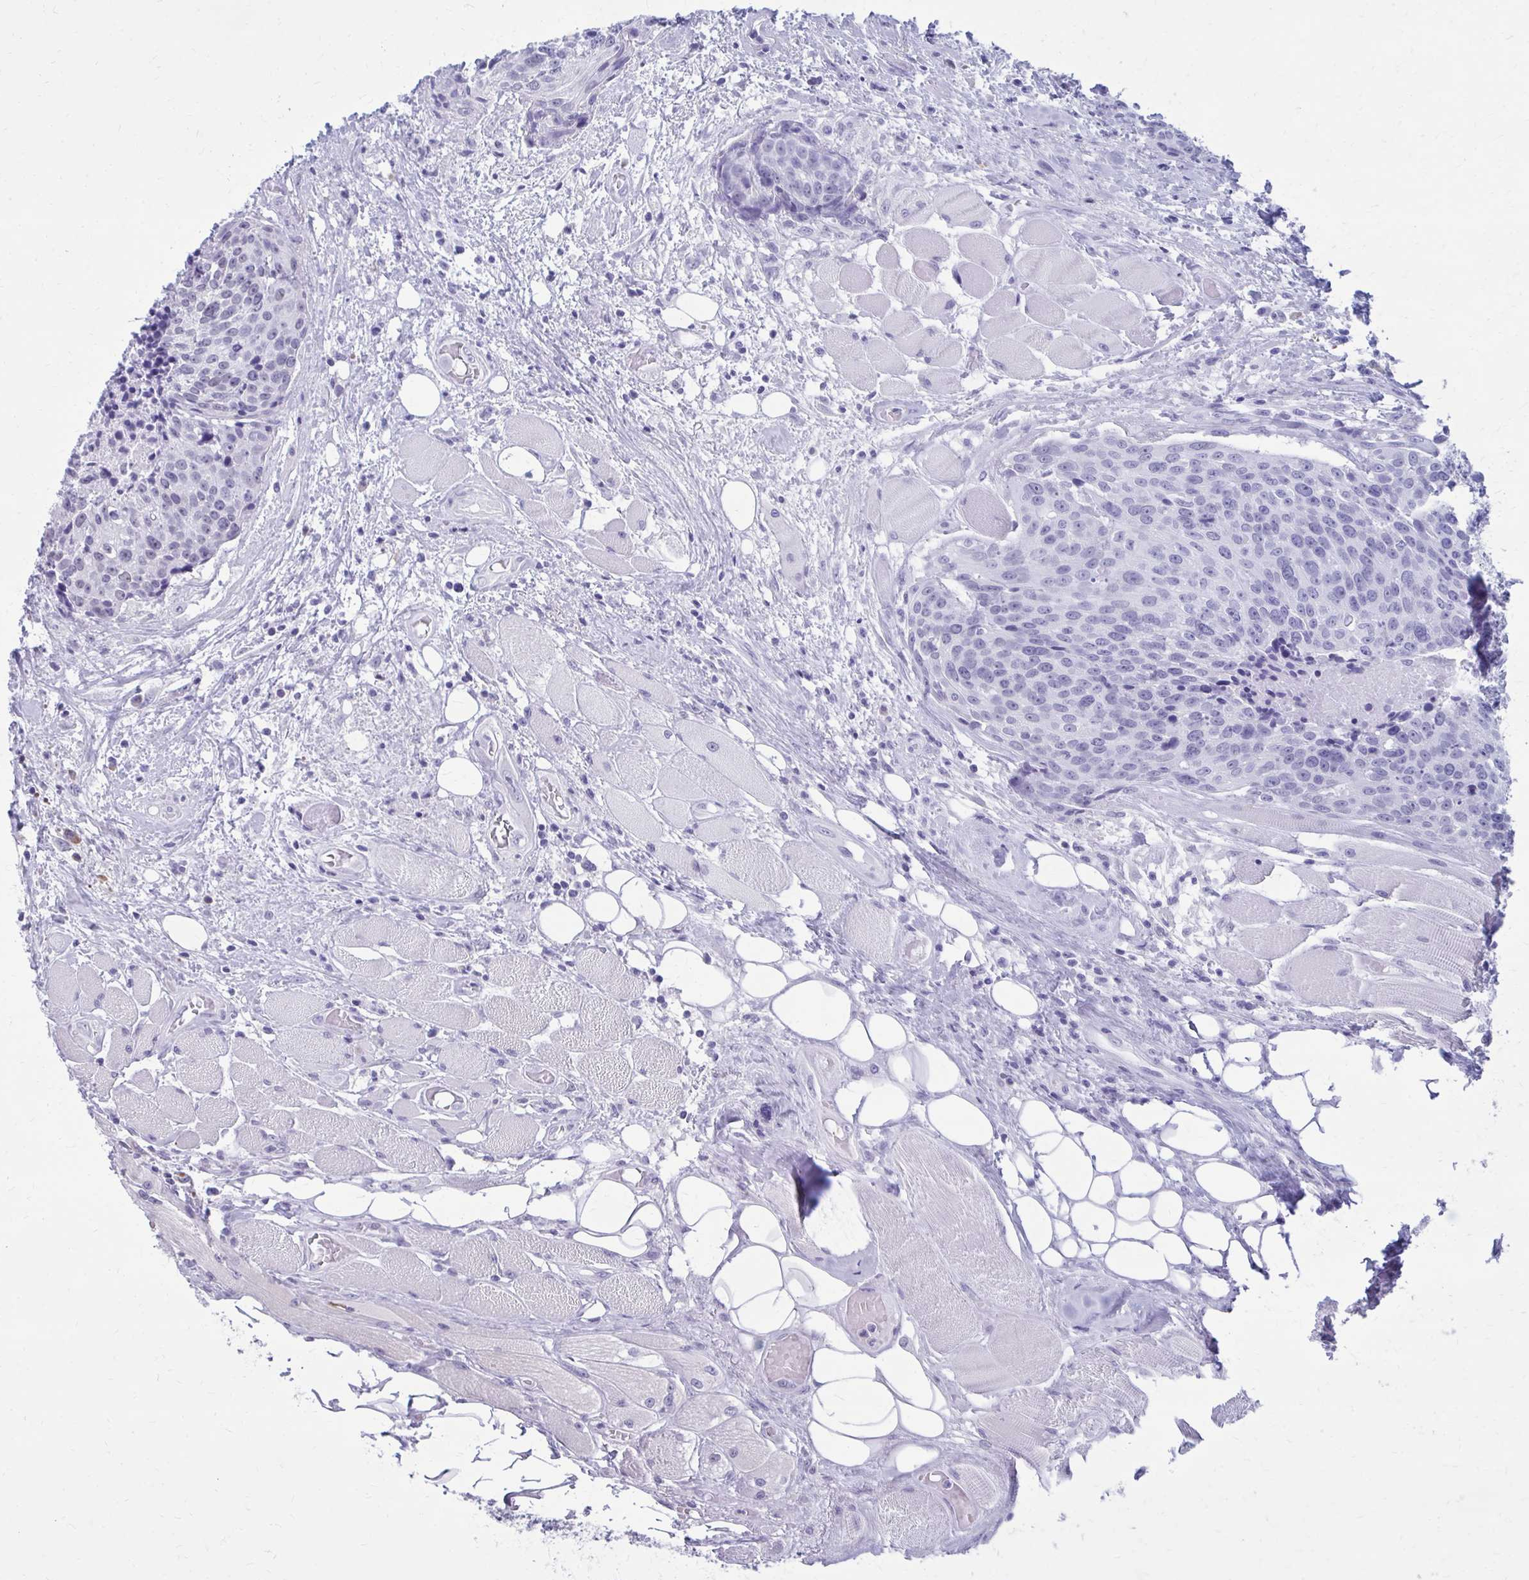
{"staining": {"intensity": "negative", "quantity": "none", "location": "none"}, "tissue": "head and neck cancer", "cell_type": "Tumor cells", "image_type": "cancer", "snomed": [{"axis": "morphology", "description": "Squamous cell carcinoma, NOS"}, {"axis": "topography", "description": "Oral tissue"}, {"axis": "topography", "description": "Head-Neck"}], "caption": "This micrograph is of head and neck cancer (squamous cell carcinoma) stained with immunohistochemistry (IHC) to label a protein in brown with the nuclei are counter-stained blue. There is no positivity in tumor cells.", "gene": "PROSER1", "patient": {"sex": "male", "age": 64}}